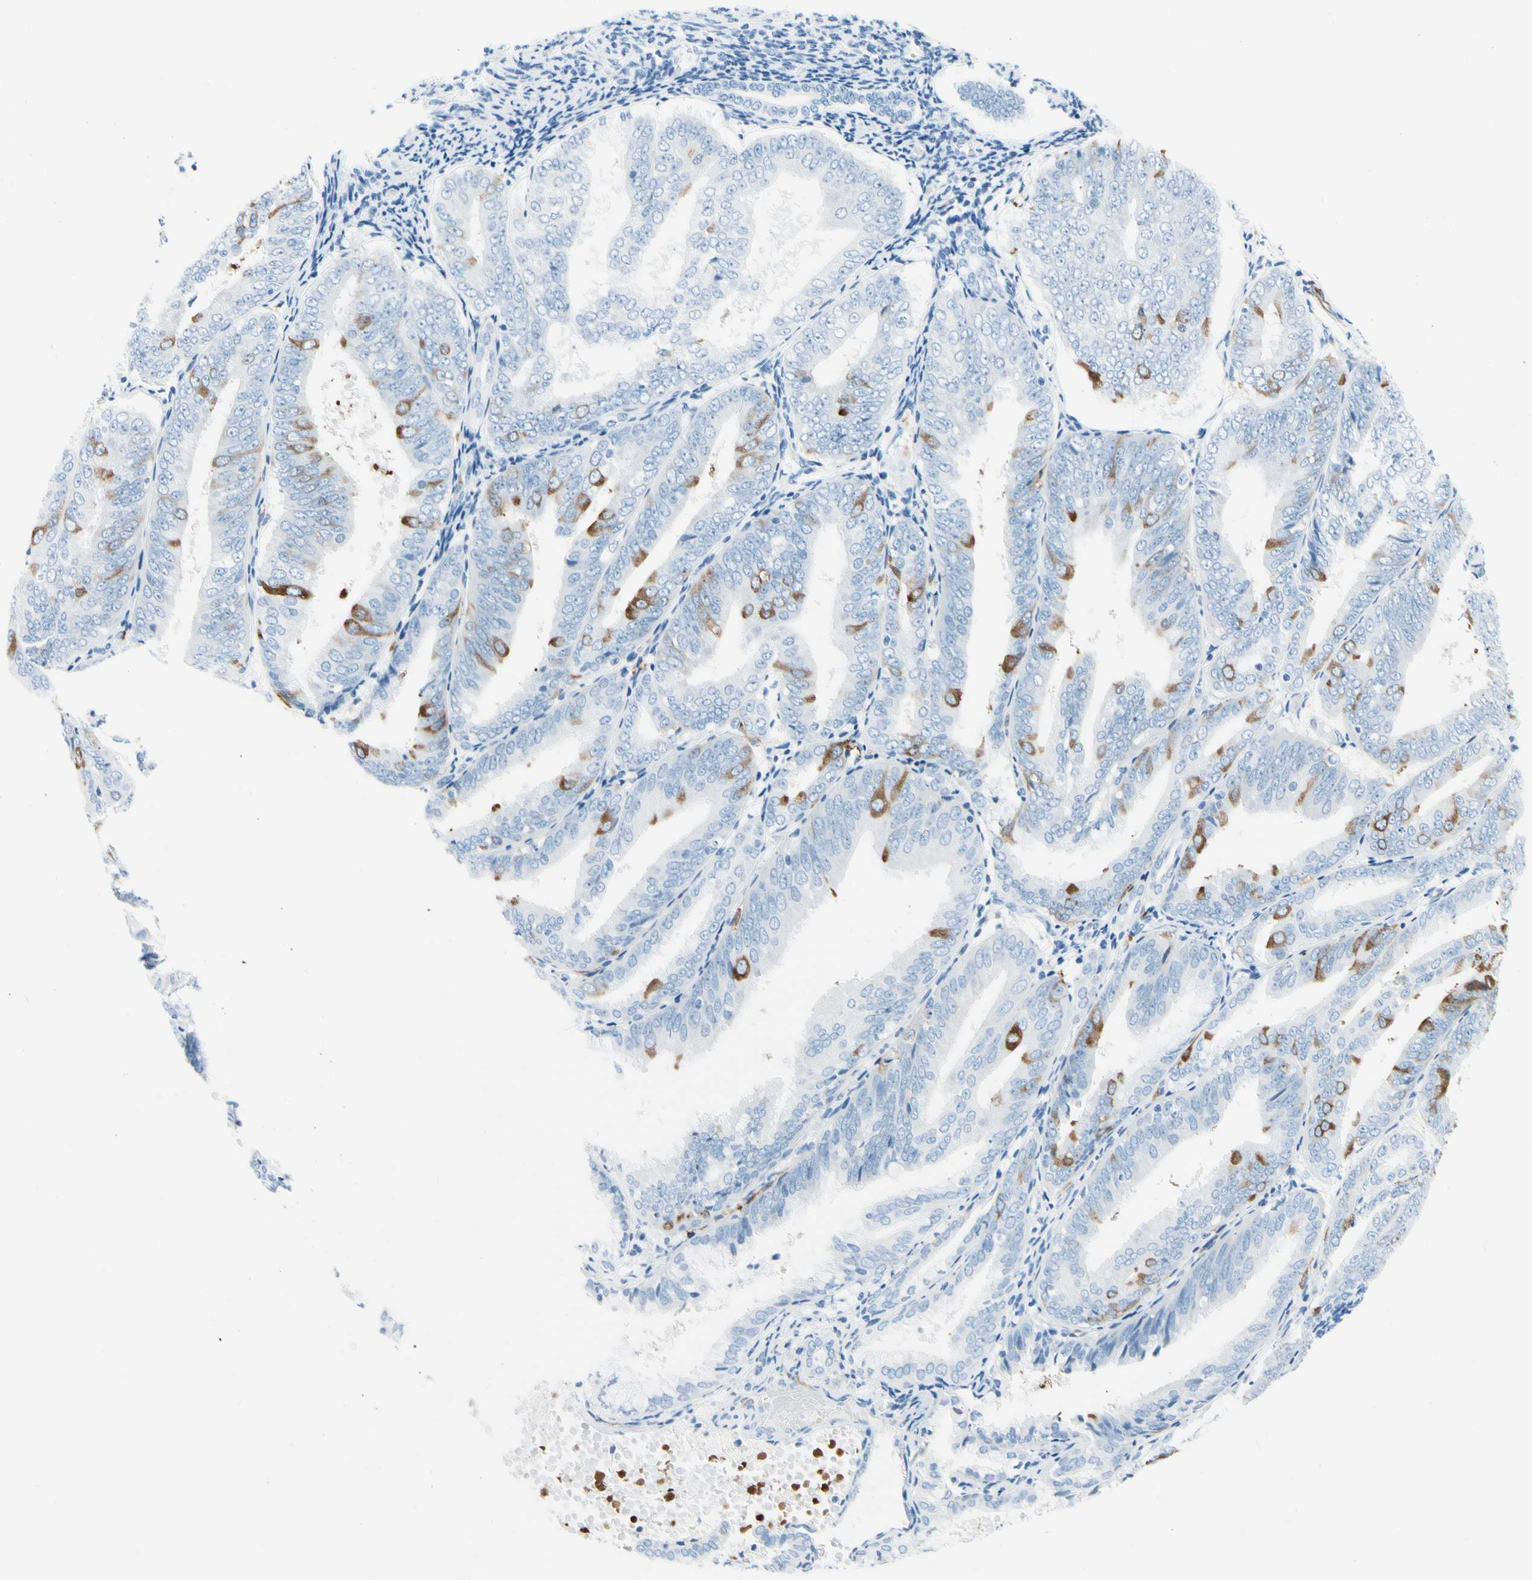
{"staining": {"intensity": "moderate", "quantity": "<25%", "location": "cytoplasmic/membranous"}, "tissue": "endometrial cancer", "cell_type": "Tumor cells", "image_type": "cancer", "snomed": [{"axis": "morphology", "description": "Adenocarcinoma, NOS"}, {"axis": "topography", "description": "Endometrium"}], "caption": "IHC micrograph of endometrial adenocarcinoma stained for a protein (brown), which demonstrates low levels of moderate cytoplasmic/membranous positivity in about <25% of tumor cells.", "gene": "TACC3", "patient": {"sex": "female", "age": 63}}